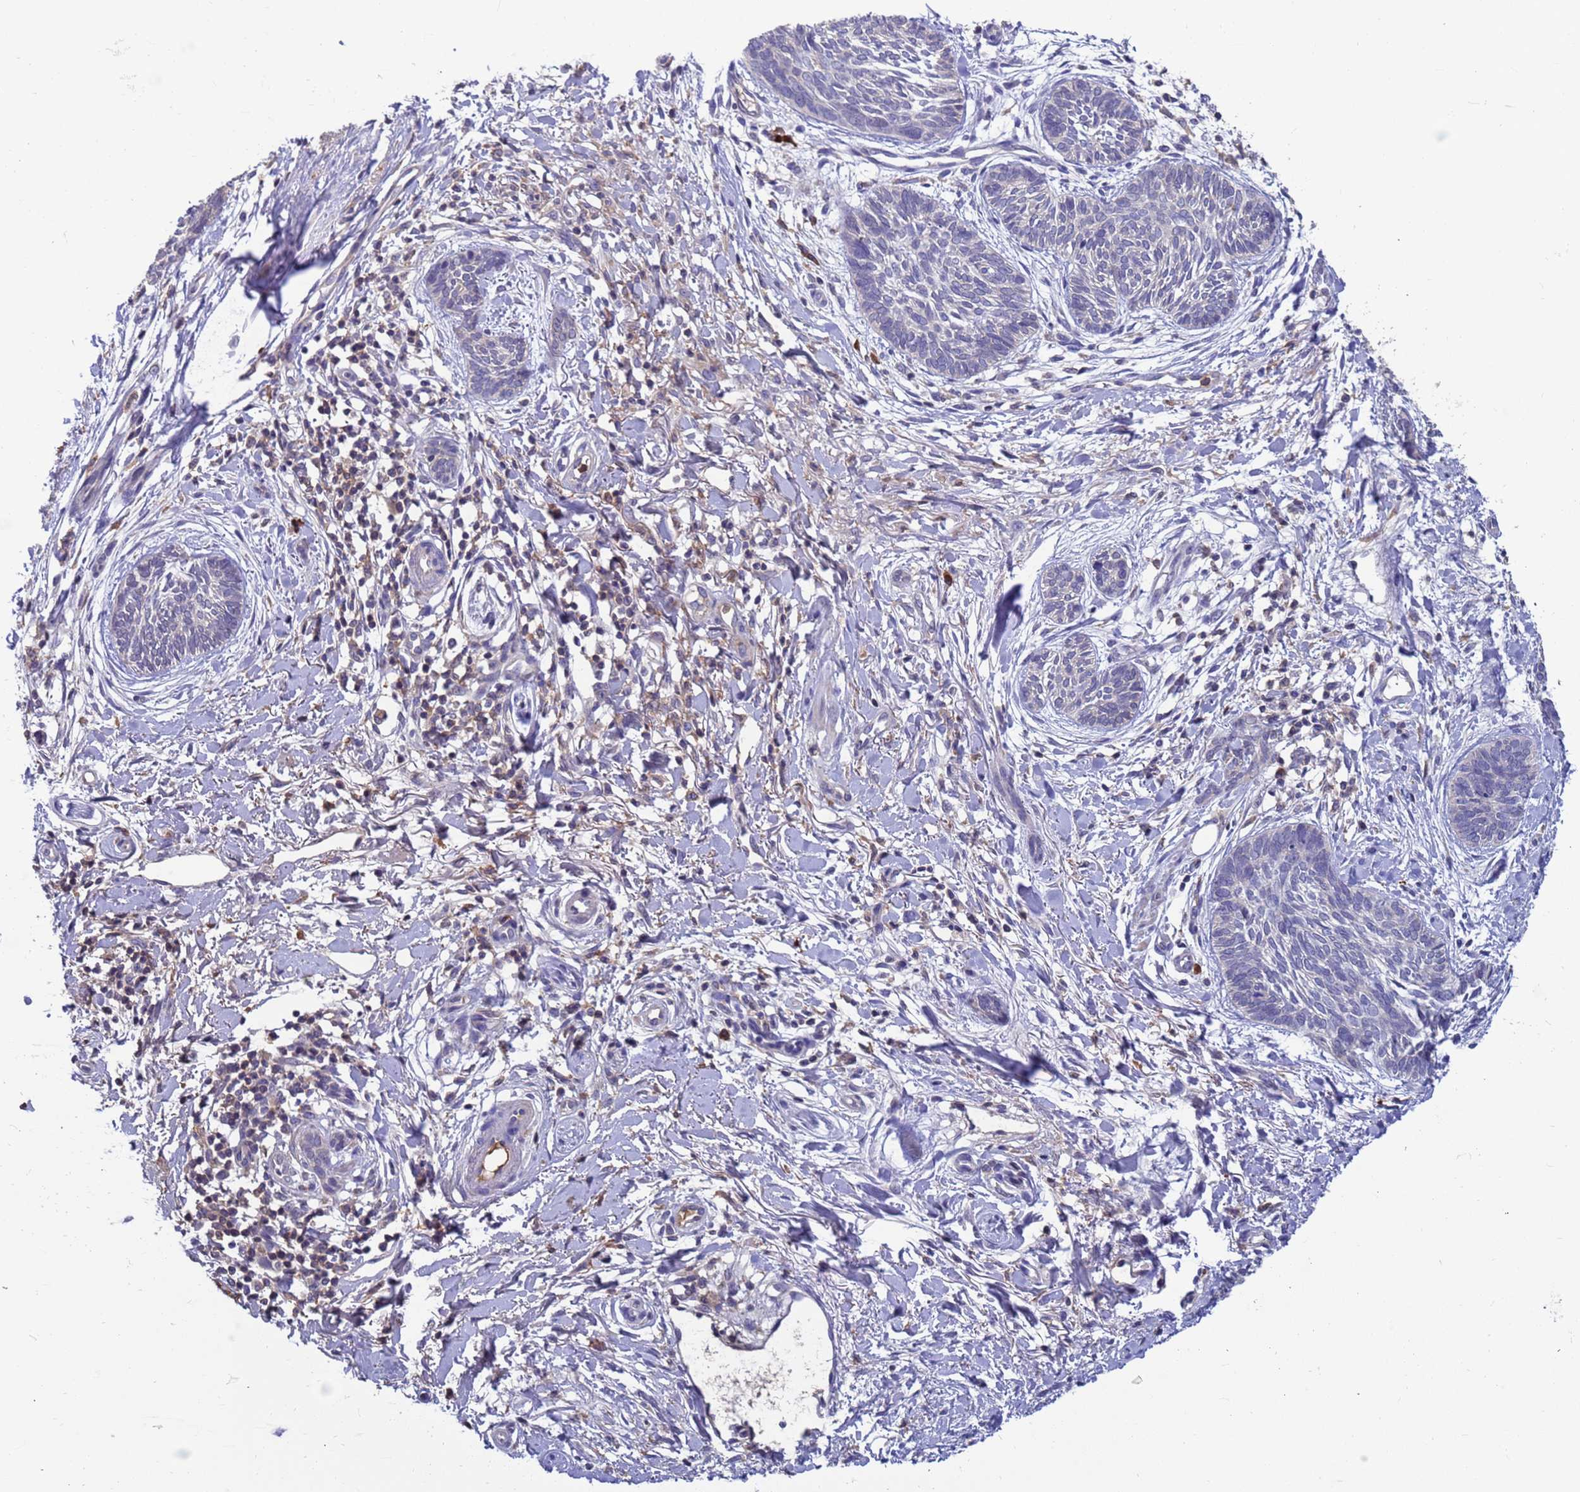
{"staining": {"intensity": "negative", "quantity": "none", "location": "none"}, "tissue": "skin cancer", "cell_type": "Tumor cells", "image_type": "cancer", "snomed": [{"axis": "morphology", "description": "Basal cell carcinoma"}, {"axis": "topography", "description": "Skin"}], "caption": "Tumor cells are negative for protein expression in human basal cell carcinoma (skin).", "gene": "AMPD3", "patient": {"sex": "female", "age": 81}}